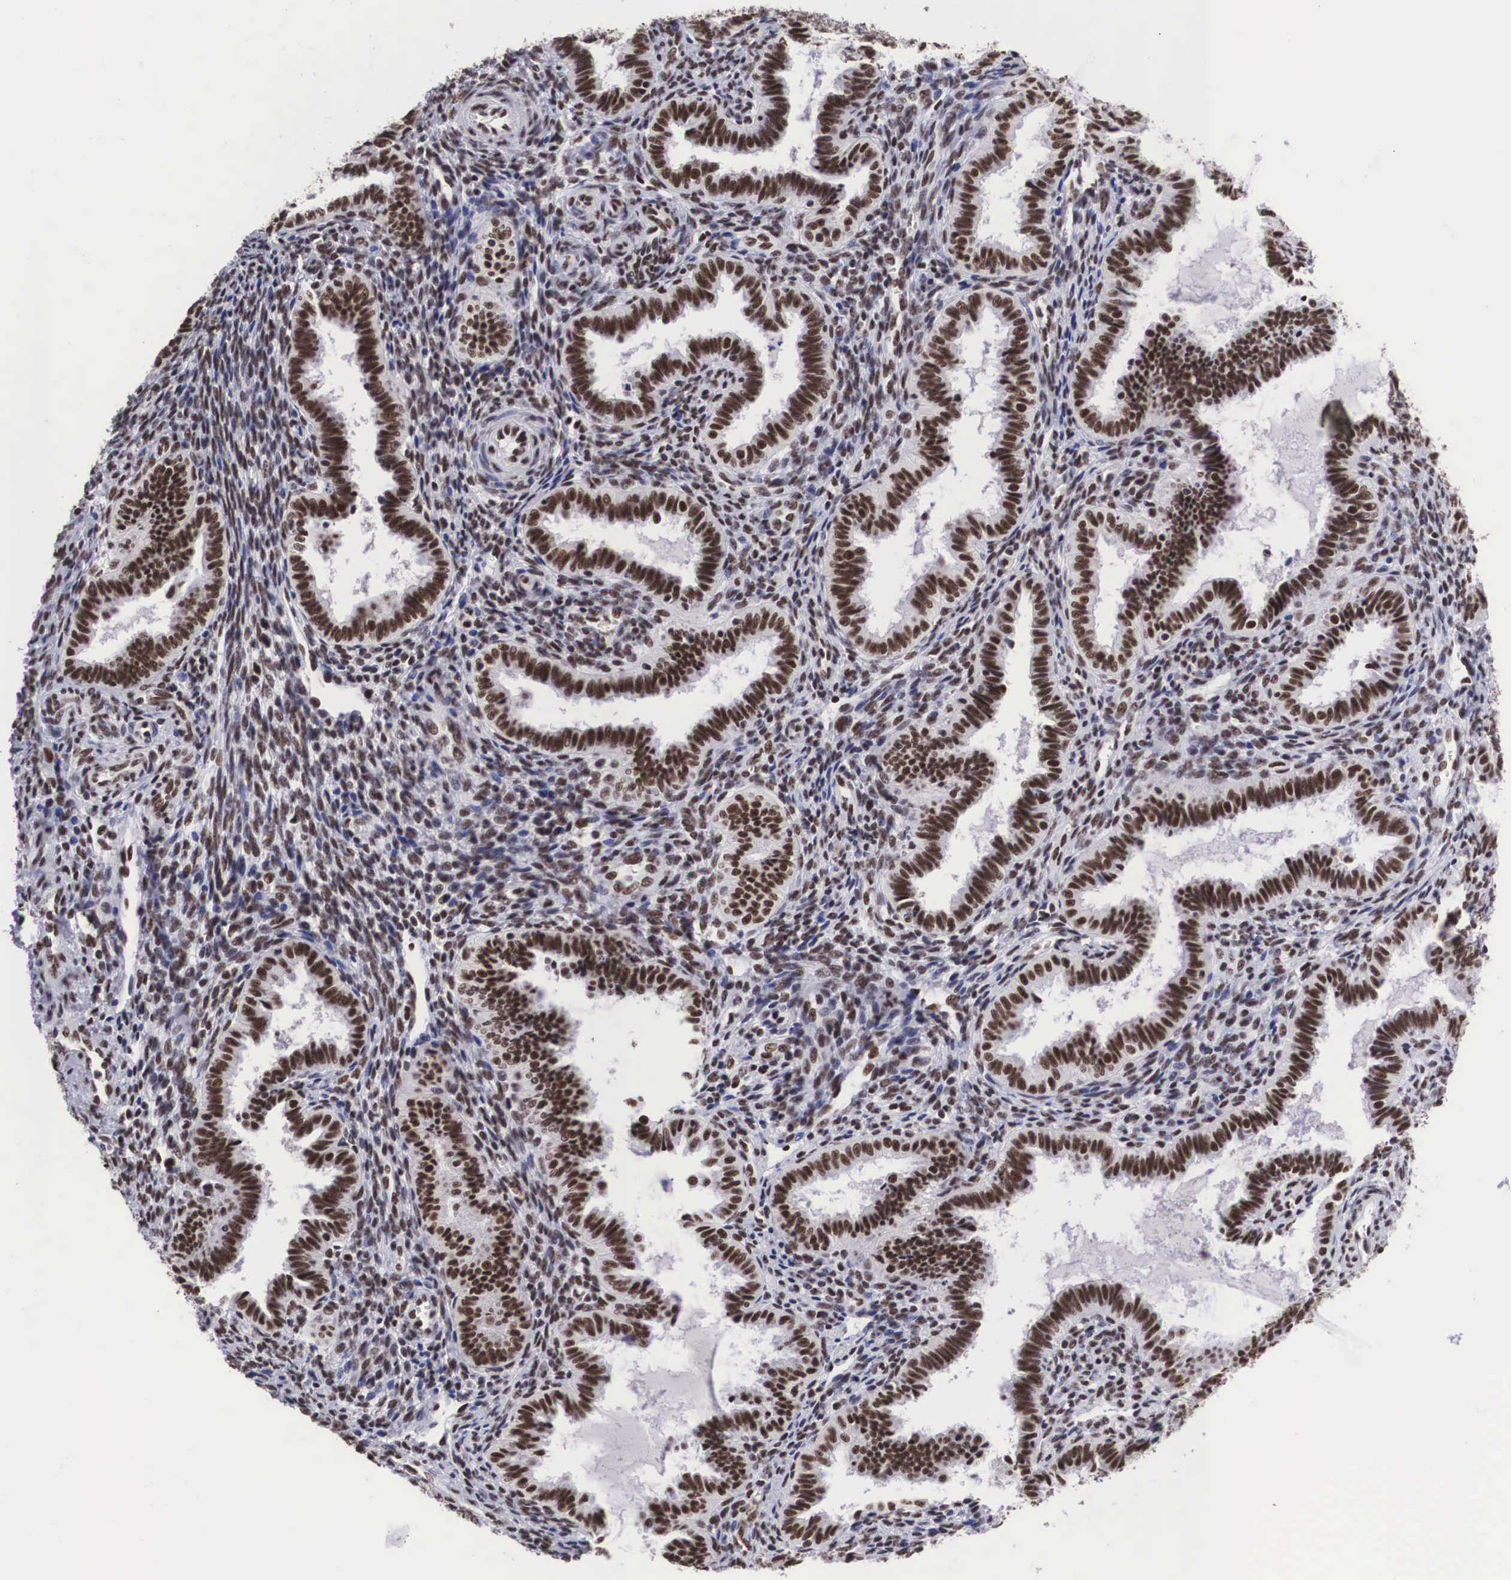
{"staining": {"intensity": "weak", "quantity": "25%-75%", "location": "nuclear"}, "tissue": "endometrium", "cell_type": "Cells in endometrial stroma", "image_type": "normal", "snomed": [{"axis": "morphology", "description": "Normal tissue, NOS"}, {"axis": "topography", "description": "Endometrium"}], "caption": "Immunohistochemical staining of normal endometrium reveals 25%-75% levels of weak nuclear protein positivity in approximately 25%-75% of cells in endometrial stroma. The staining is performed using DAB brown chromogen to label protein expression. The nuclei are counter-stained blue using hematoxylin.", "gene": "SF3A1", "patient": {"sex": "female", "age": 36}}